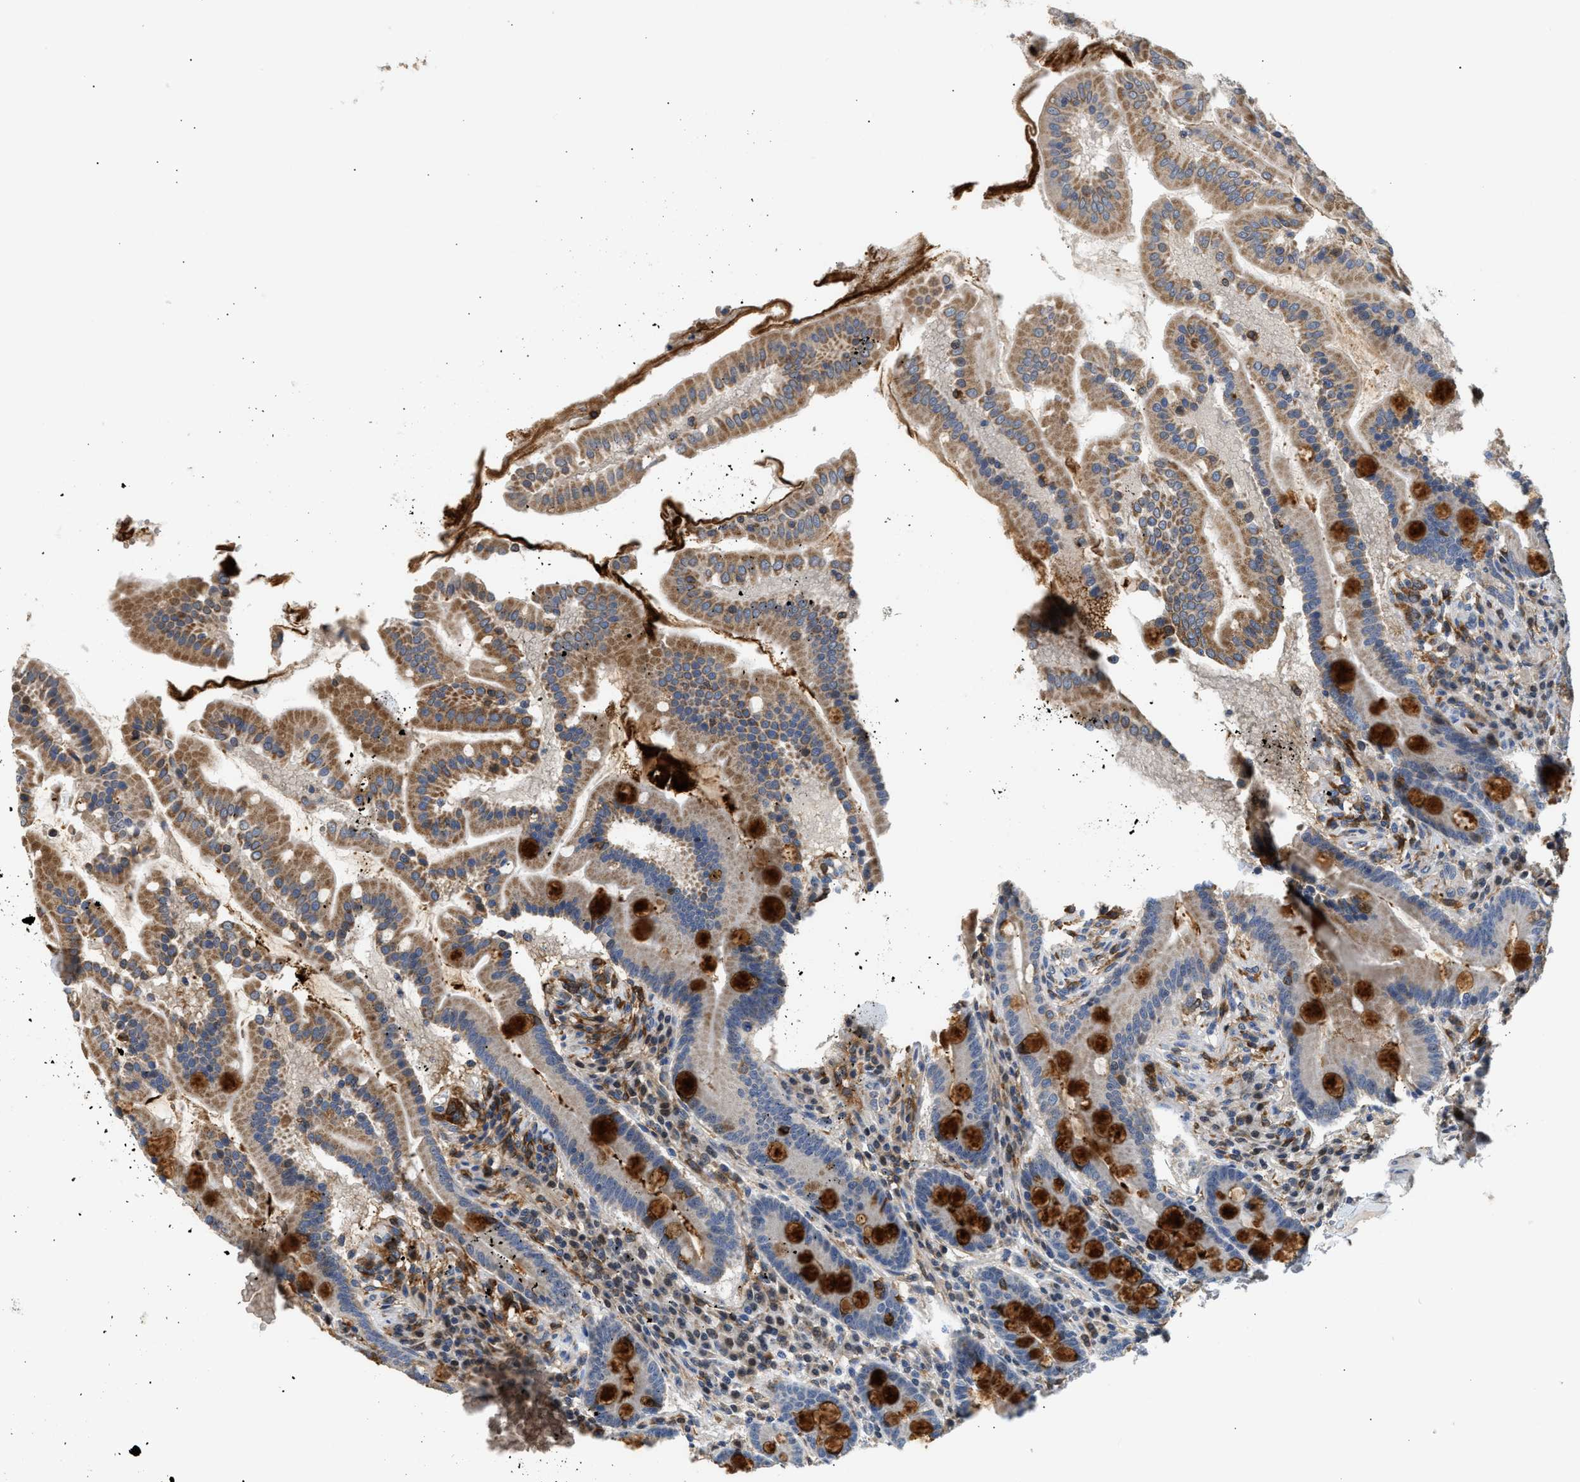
{"staining": {"intensity": "strong", "quantity": "25%-75%", "location": "cytoplasmic/membranous"}, "tissue": "duodenum", "cell_type": "Glandular cells", "image_type": "normal", "snomed": [{"axis": "morphology", "description": "Normal tissue, NOS"}, {"axis": "topography", "description": "Duodenum"}], "caption": "IHC staining of normal duodenum, which demonstrates high levels of strong cytoplasmic/membranous positivity in approximately 25%-75% of glandular cells indicating strong cytoplasmic/membranous protein staining. The staining was performed using DAB (brown) for protein detection and nuclei were counterstained in hematoxylin (blue).", "gene": "RAB31", "patient": {"sex": "male", "age": 50}}